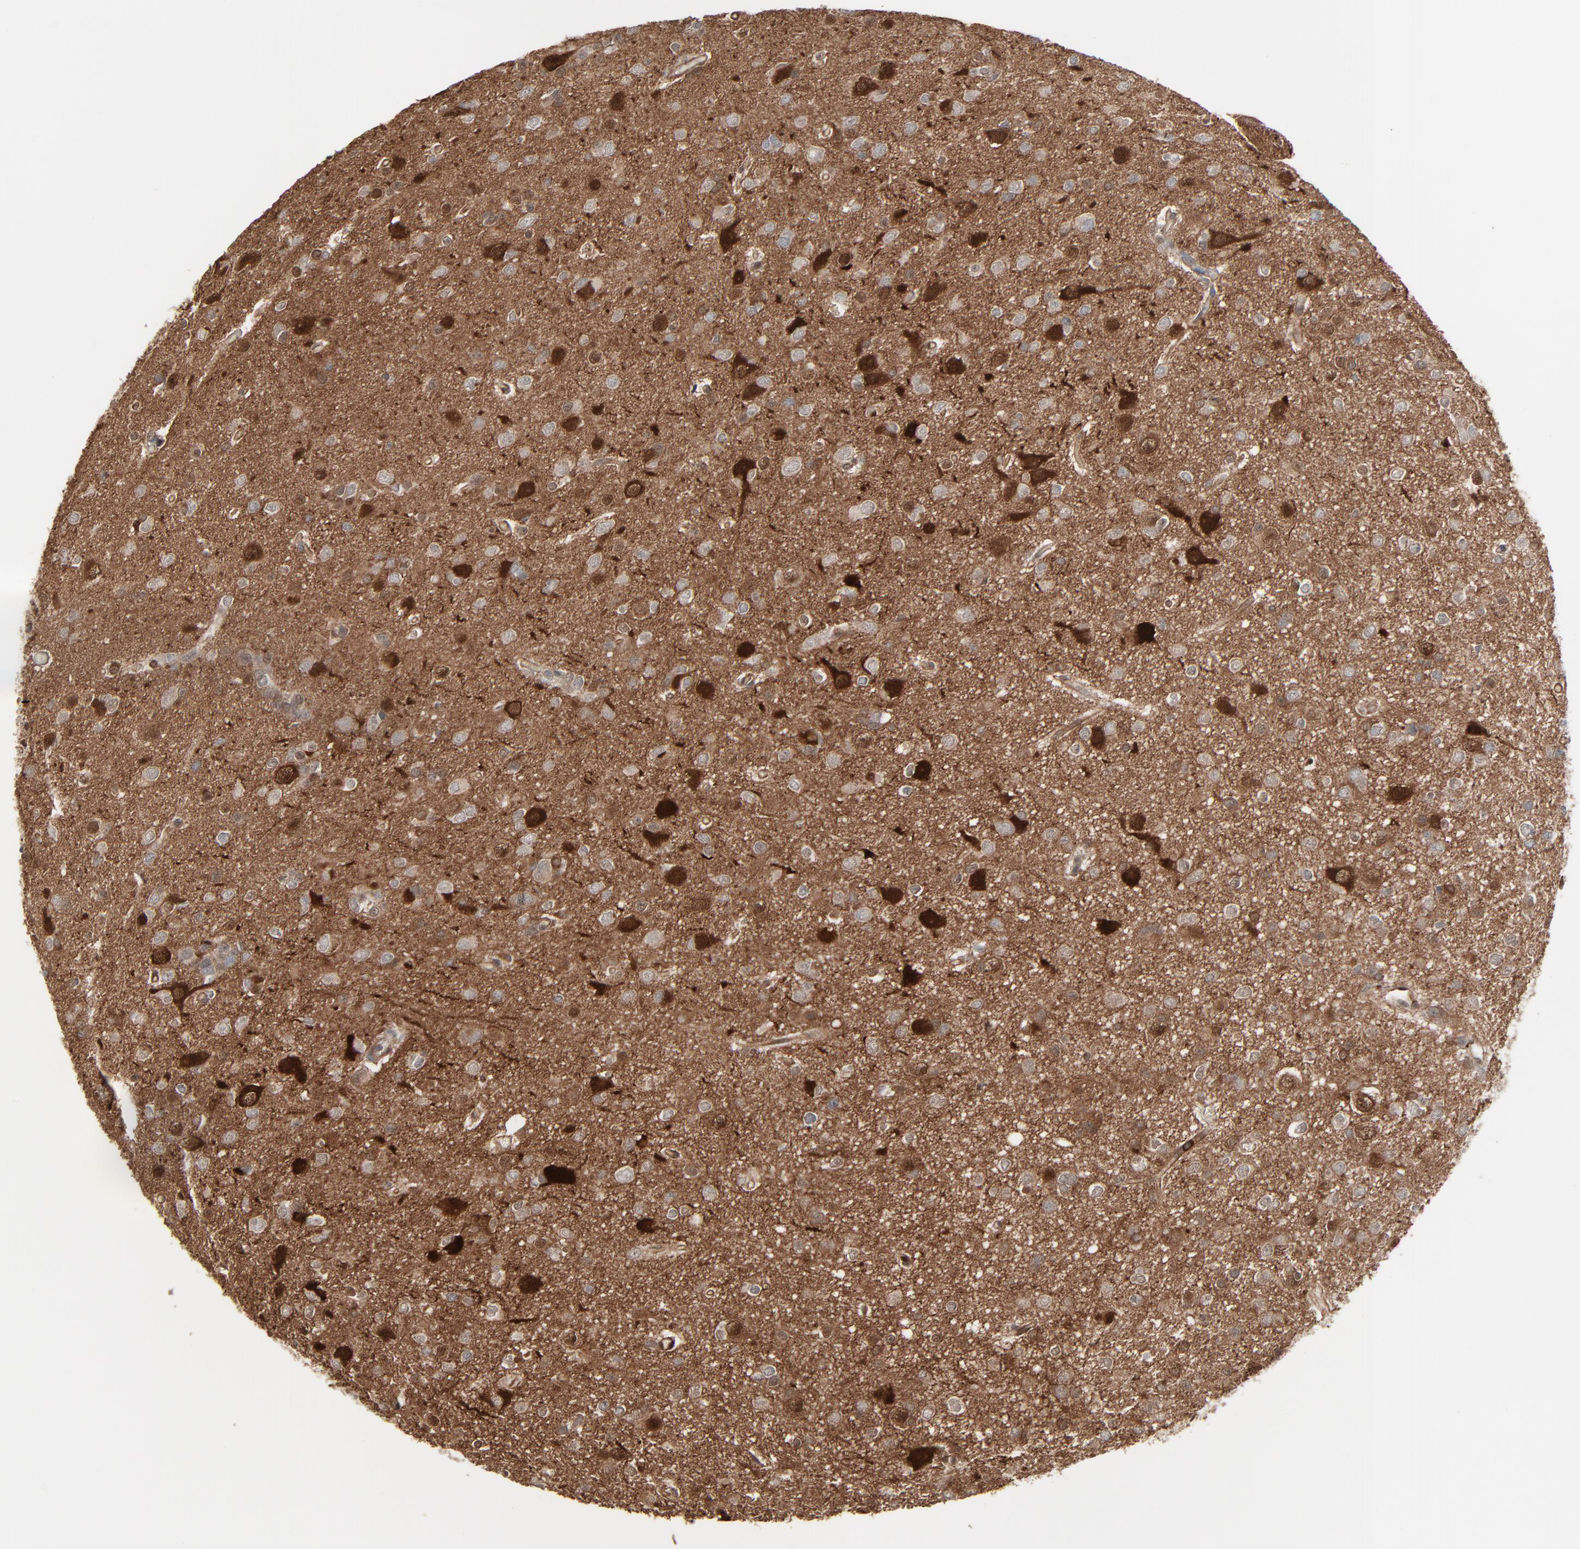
{"staining": {"intensity": "moderate", "quantity": "<25%", "location": "cytoplasmic/membranous"}, "tissue": "glioma", "cell_type": "Tumor cells", "image_type": "cancer", "snomed": [{"axis": "morphology", "description": "Glioma, malignant, Low grade"}, {"axis": "topography", "description": "Brain"}], "caption": "Immunohistochemical staining of human malignant glioma (low-grade) displays low levels of moderate cytoplasmic/membranous protein expression in about <25% of tumor cells.", "gene": "OPTN", "patient": {"sex": "male", "age": 42}}